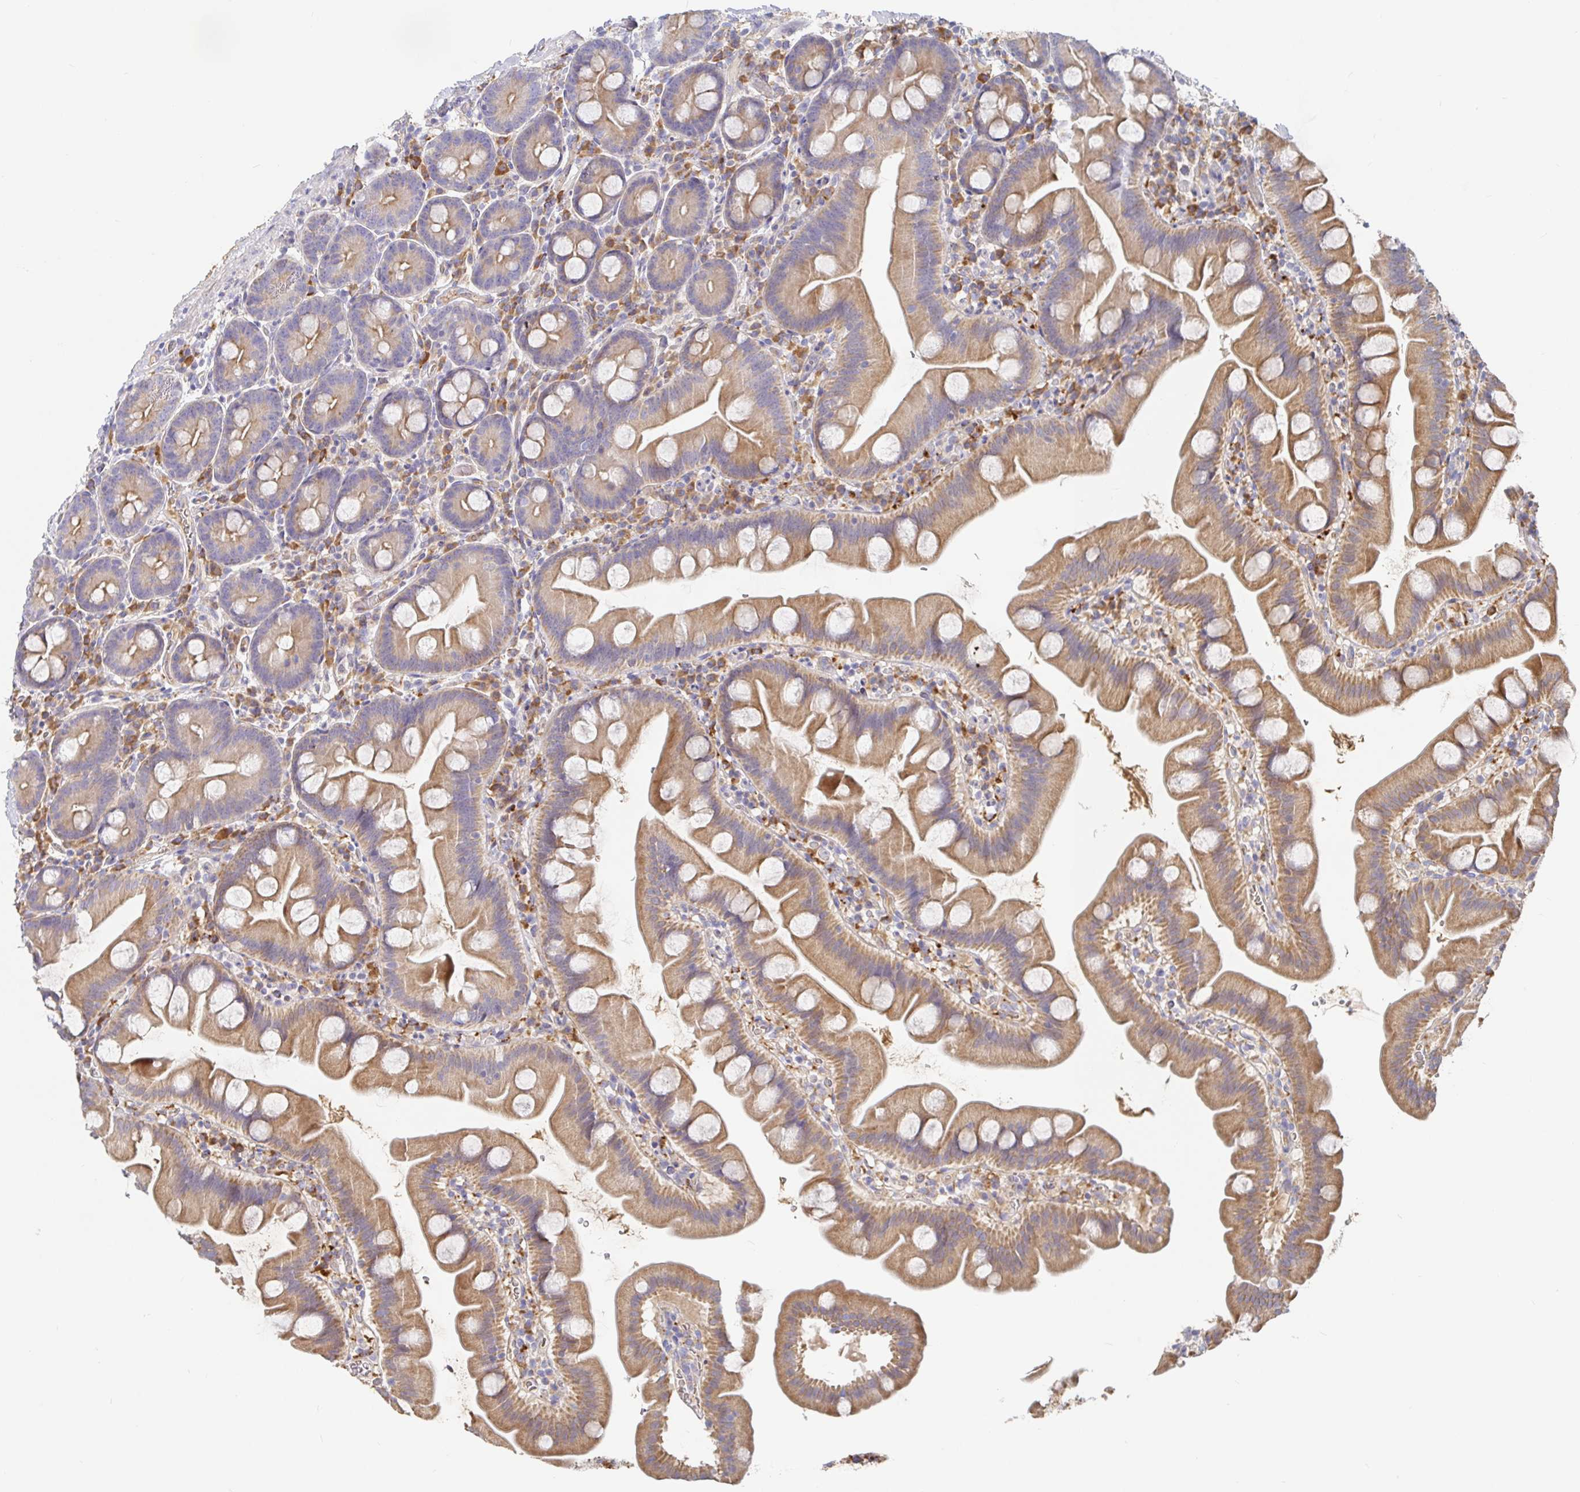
{"staining": {"intensity": "moderate", "quantity": "25%-75%", "location": "cytoplasmic/membranous"}, "tissue": "small intestine", "cell_type": "Glandular cells", "image_type": "normal", "snomed": [{"axis": "morphology", "description": "Normal tissue, NOS"}, {"axis": "topography", "description": "Small intestine"}], "caption": "This histopathology image reveals immunohistochemistry staining of benign small intestine, with medium moderate cytoplasmic/membranous positivity in approximately 25%-75% of glandular cells.", "gene": "IRAK2", "patient": {"sex": "female", "age": 68}}